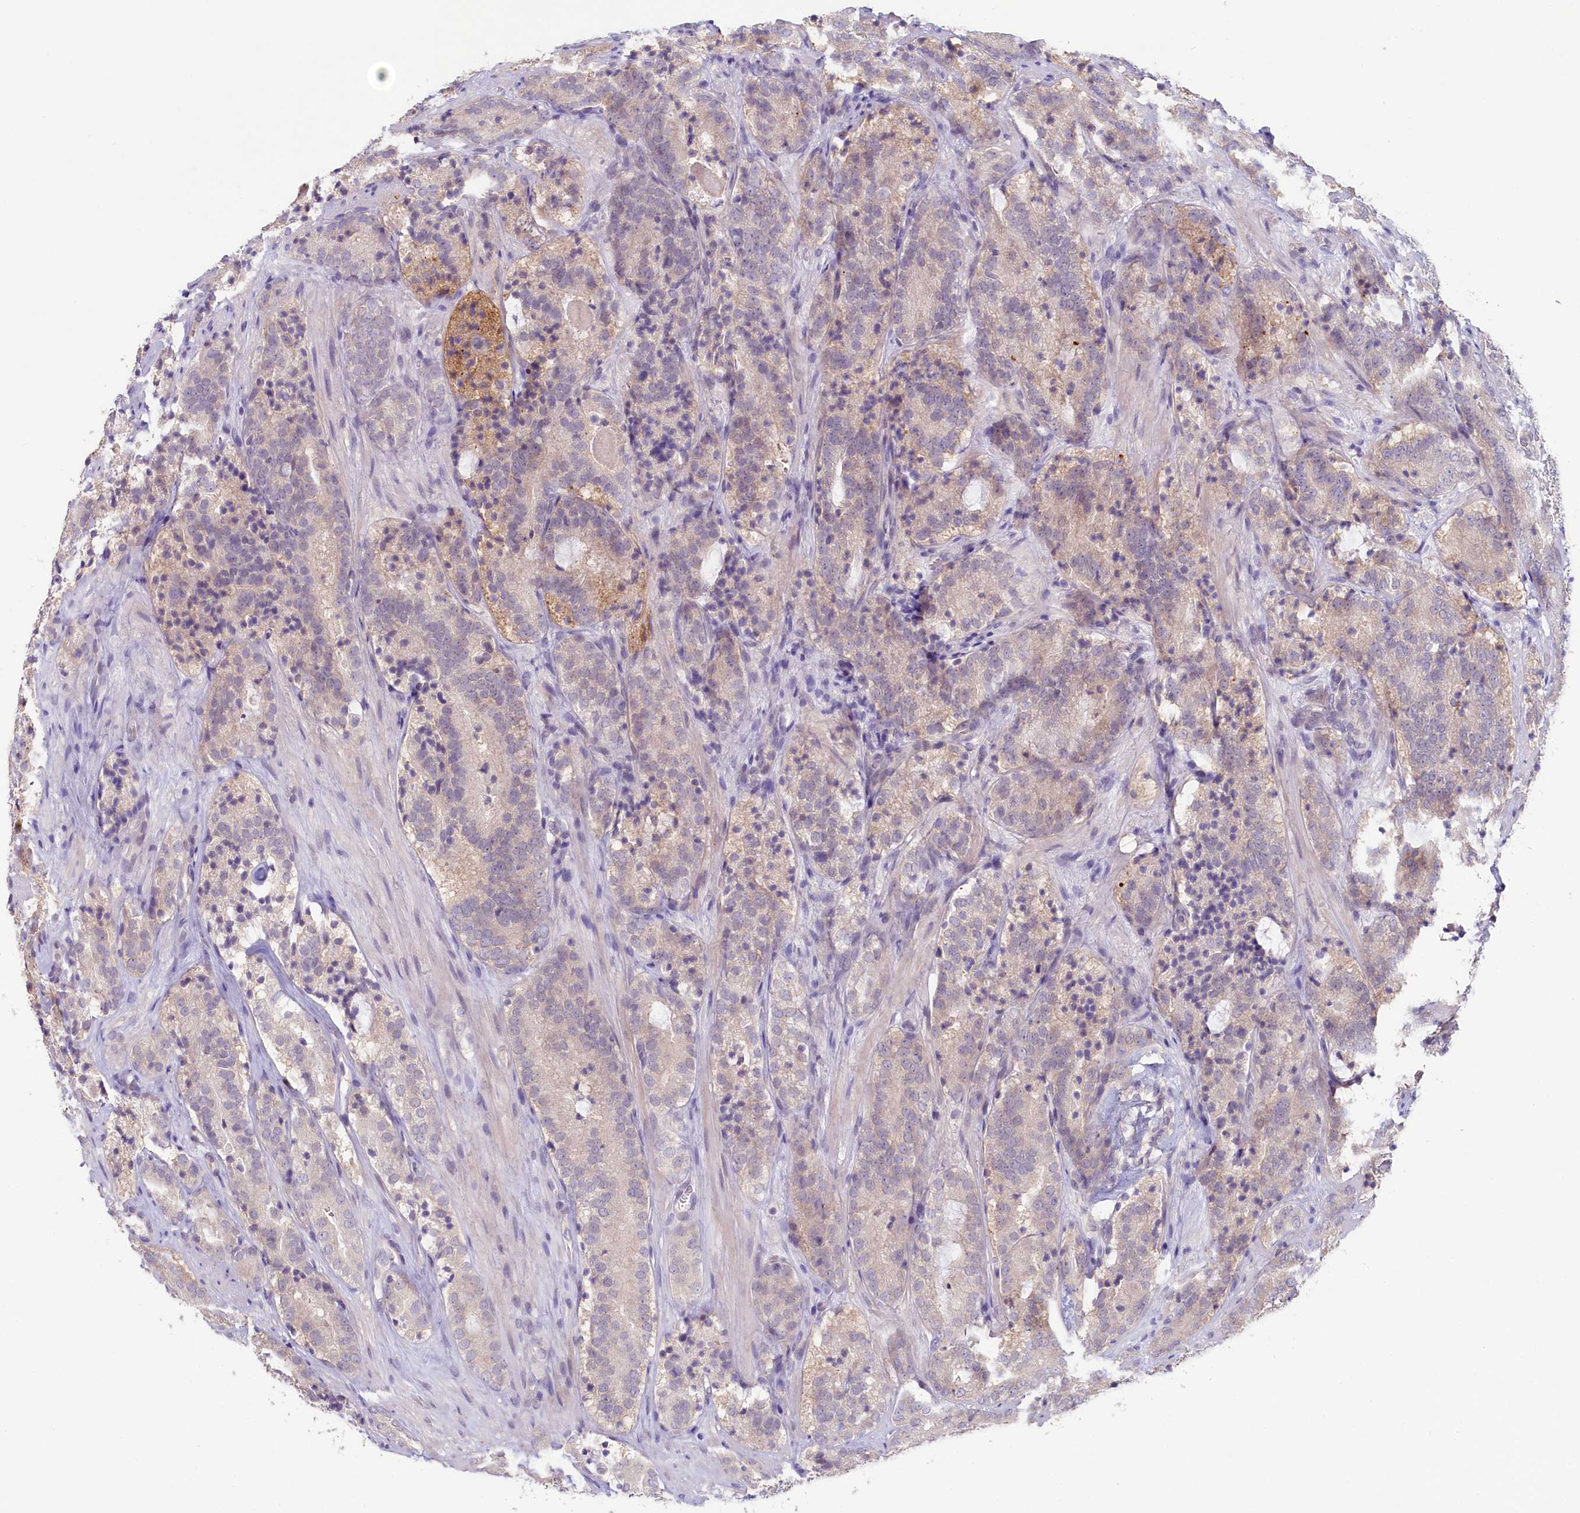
{"staining": {"intensity": "weak", "quantity": "<25%", "location": "cytoplasmic/membranous"}, "tissue": "prostate cancer", "cell_type": "Tumor cells", "image_type": "cancer", "snomed": [{"axis": "morphology", "description": "Adenocarcinoma, High grade"}, {"axis": "topography", "description": "Prostate"}], "caption": "Tumor cells are negative for brown protein staining in adenocarcinoma (high-grade) (prostate).", "gene": "PDE6D", "patient": {"sex": "male", "age": 57}}